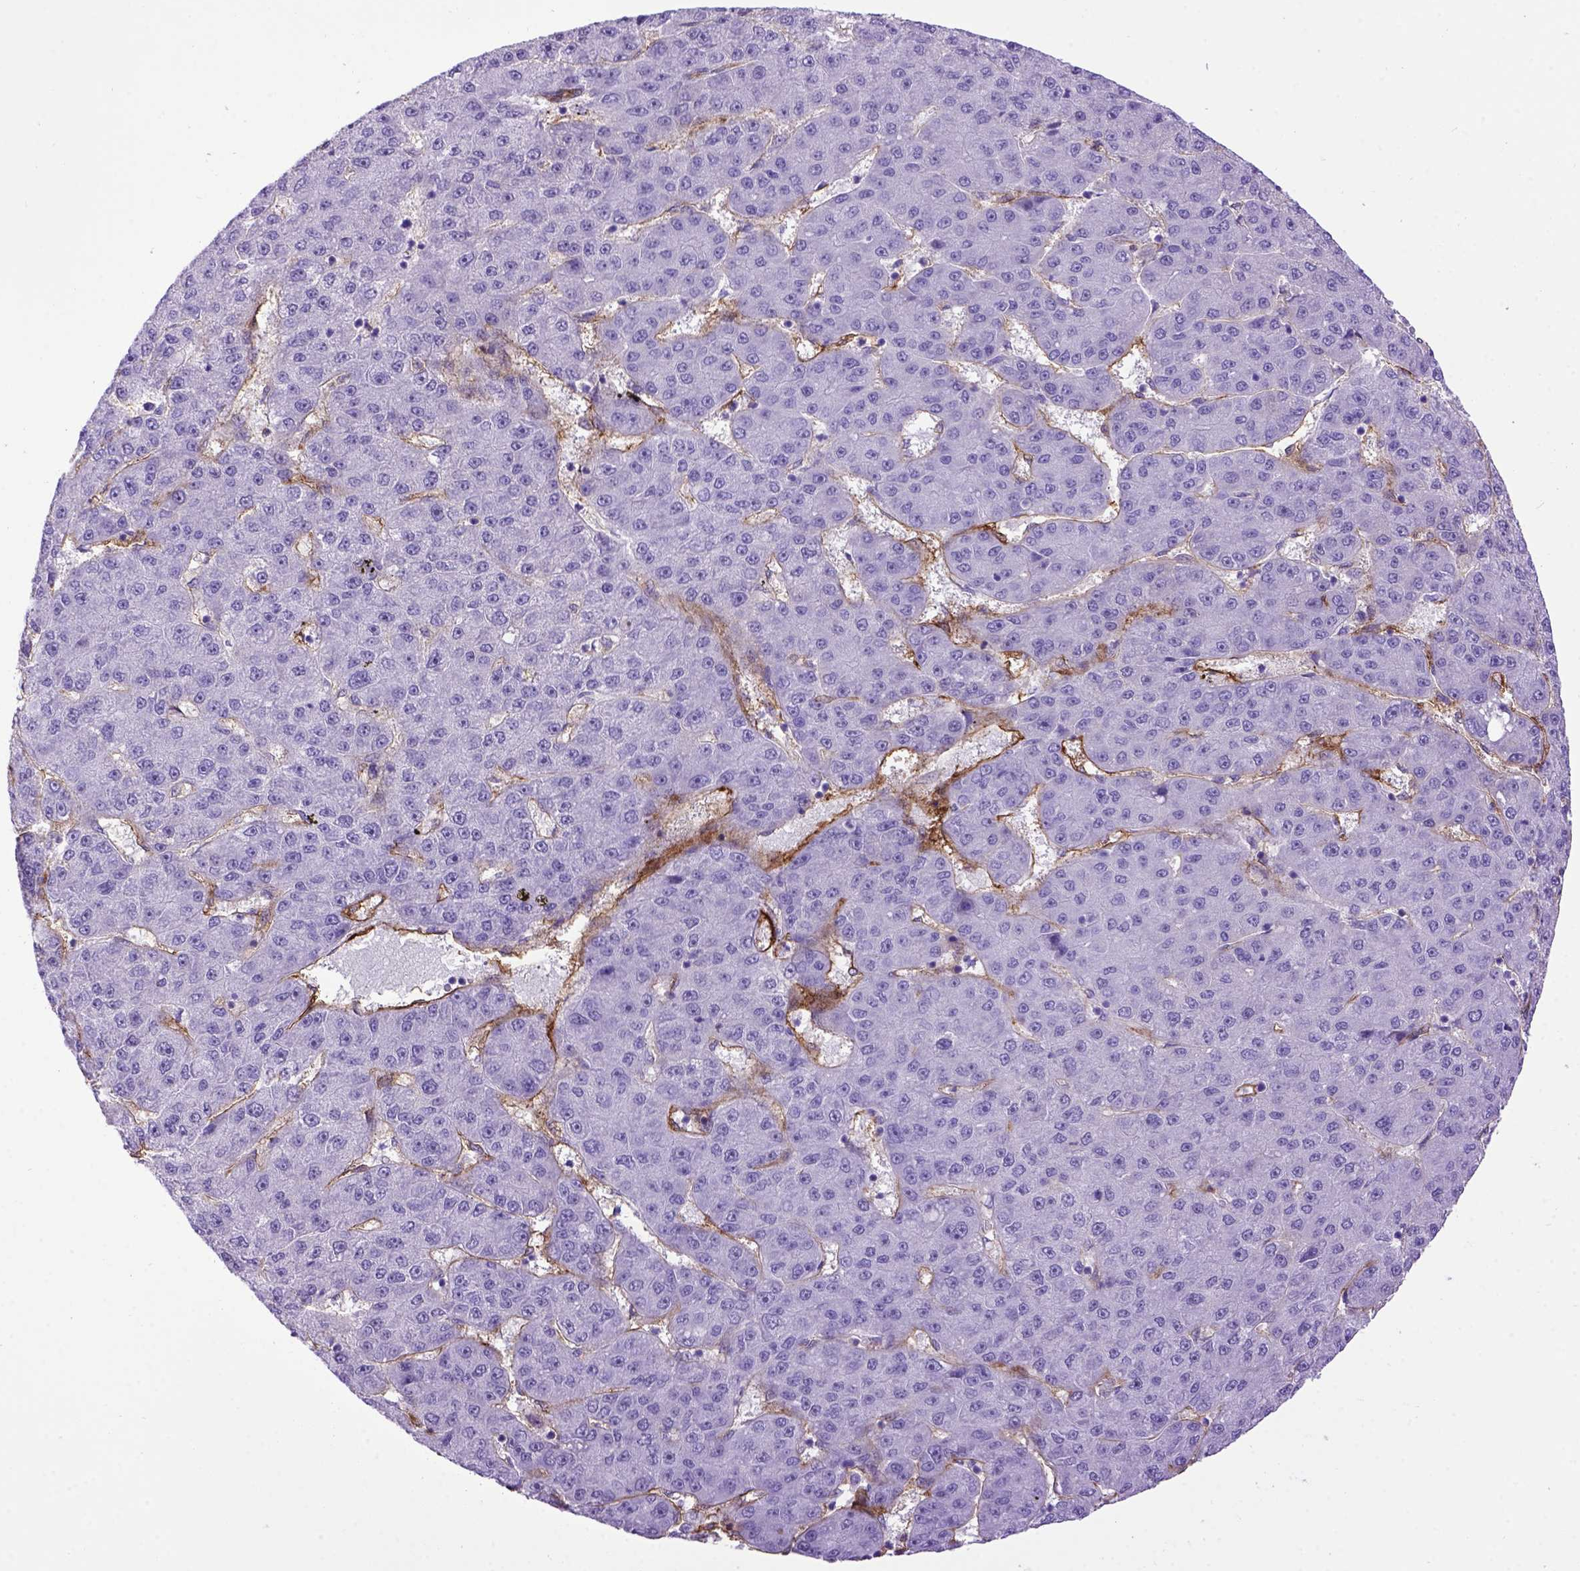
{"staining": {"intensity": "negative", "quantity": "none", "location": "none"}, "tissue": "liver cancer", "cell_type": "Tumor cells", "image_type": "cancer", "snomed": [{"axis": "morphology", "description": "Carcinoma, Hepatocellular, NOS"}, {"axis": "topography", "description": "Liver"}], "caption": "DAB immunohistochemical staining of human liver hepatocellular carcinoma shows no significant staining in tumor cells.", "gene": "ENG", "patient": {"sex": "male", "age": 67}}